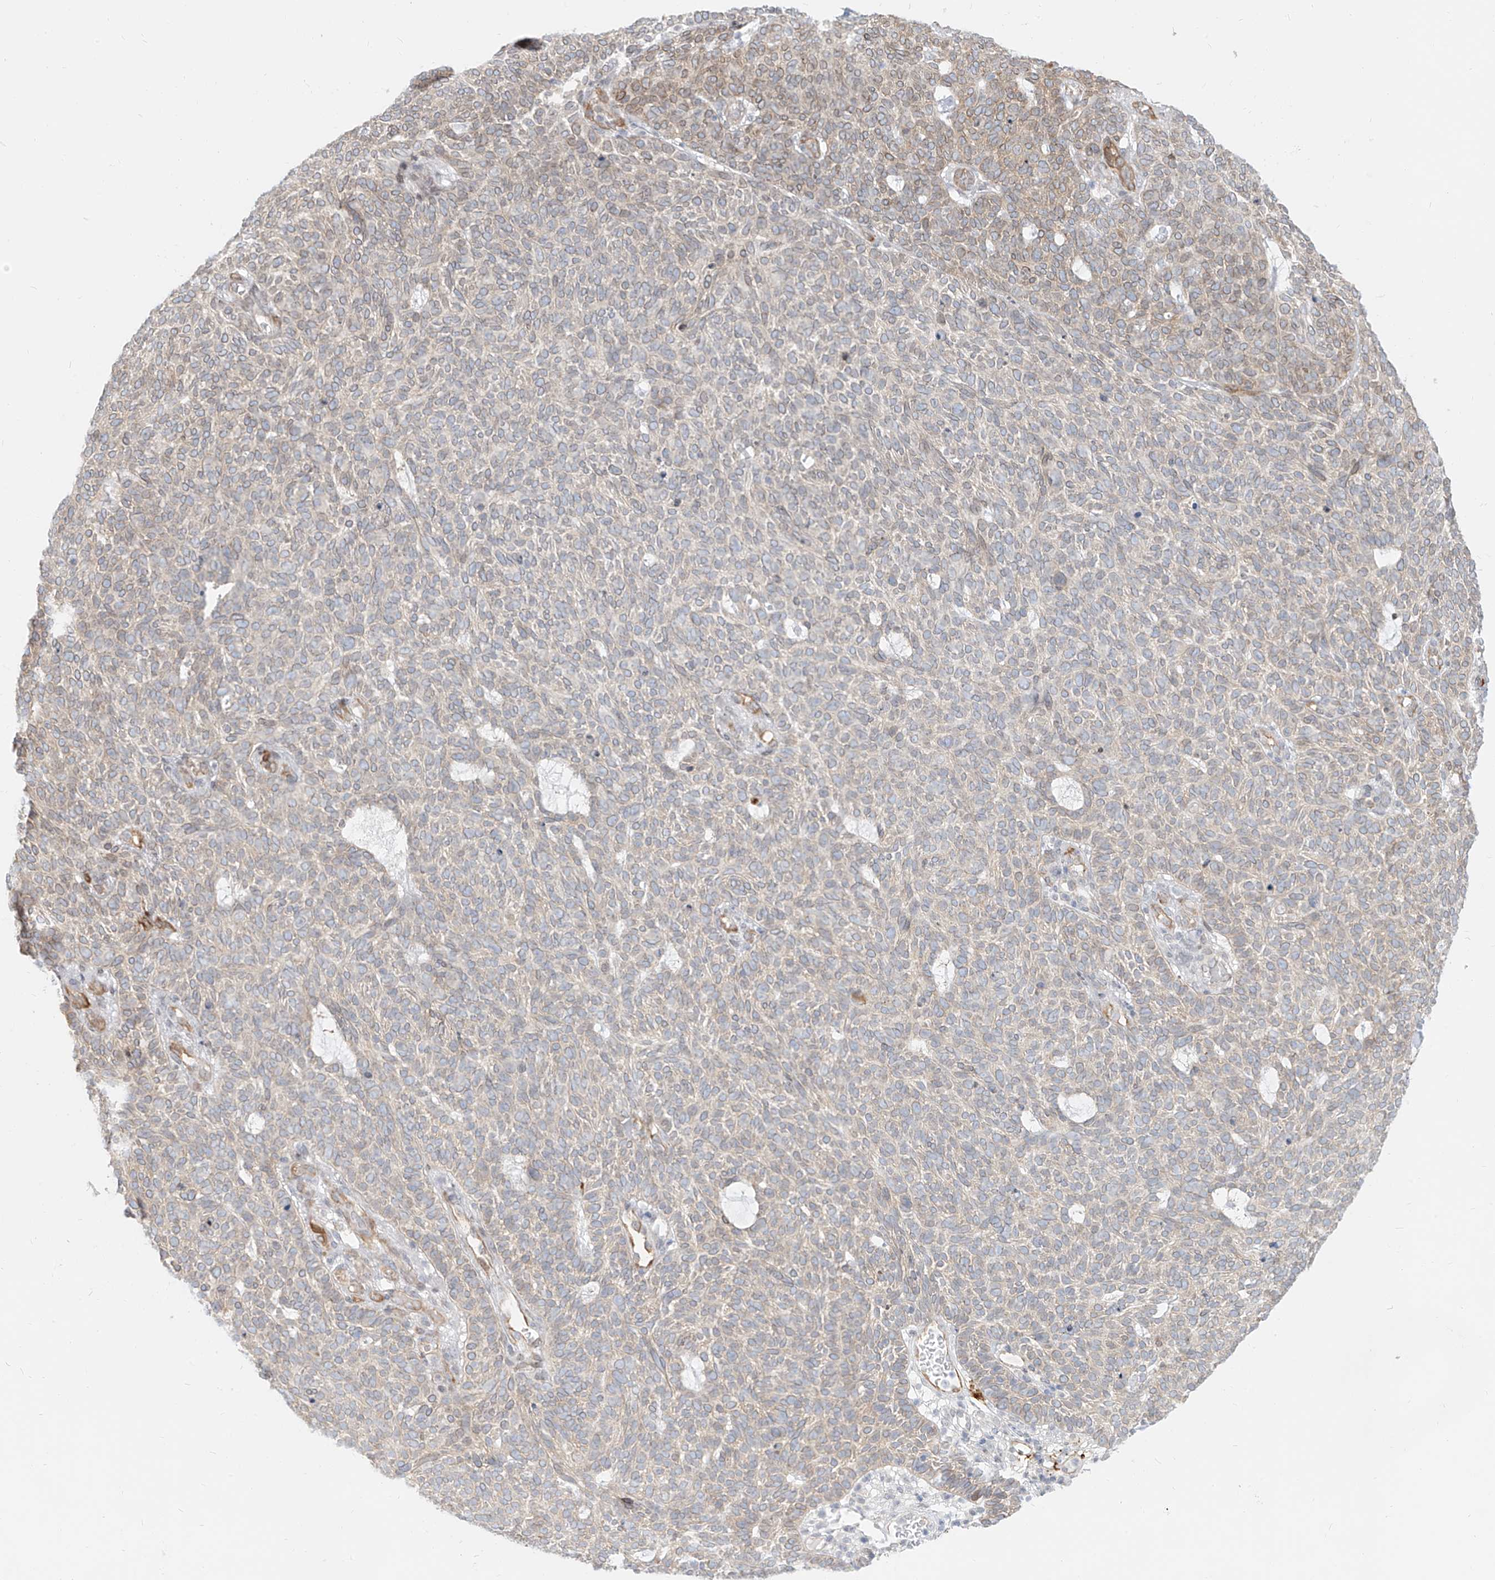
{"staining": {"intensity": "weak", "quantity": "<25%", "location": "cytoplasmic/membranous"}, "tissue": "skin cancer", "cell_type": "Tumor cells", "image_type": "cancer", "snomed": [{"axis": "morphology", "description": "Squamous cell carcinoma, NOS"}, {"axis": "topography", "description": "Skin"}], "caption": "Human skin cancer stained for a protein using immunohistochemistry (IHC) demonstrates no staining in tumor cells.", "gene": "NHSL1", "patient": {"sex": "female", "age": 90}}